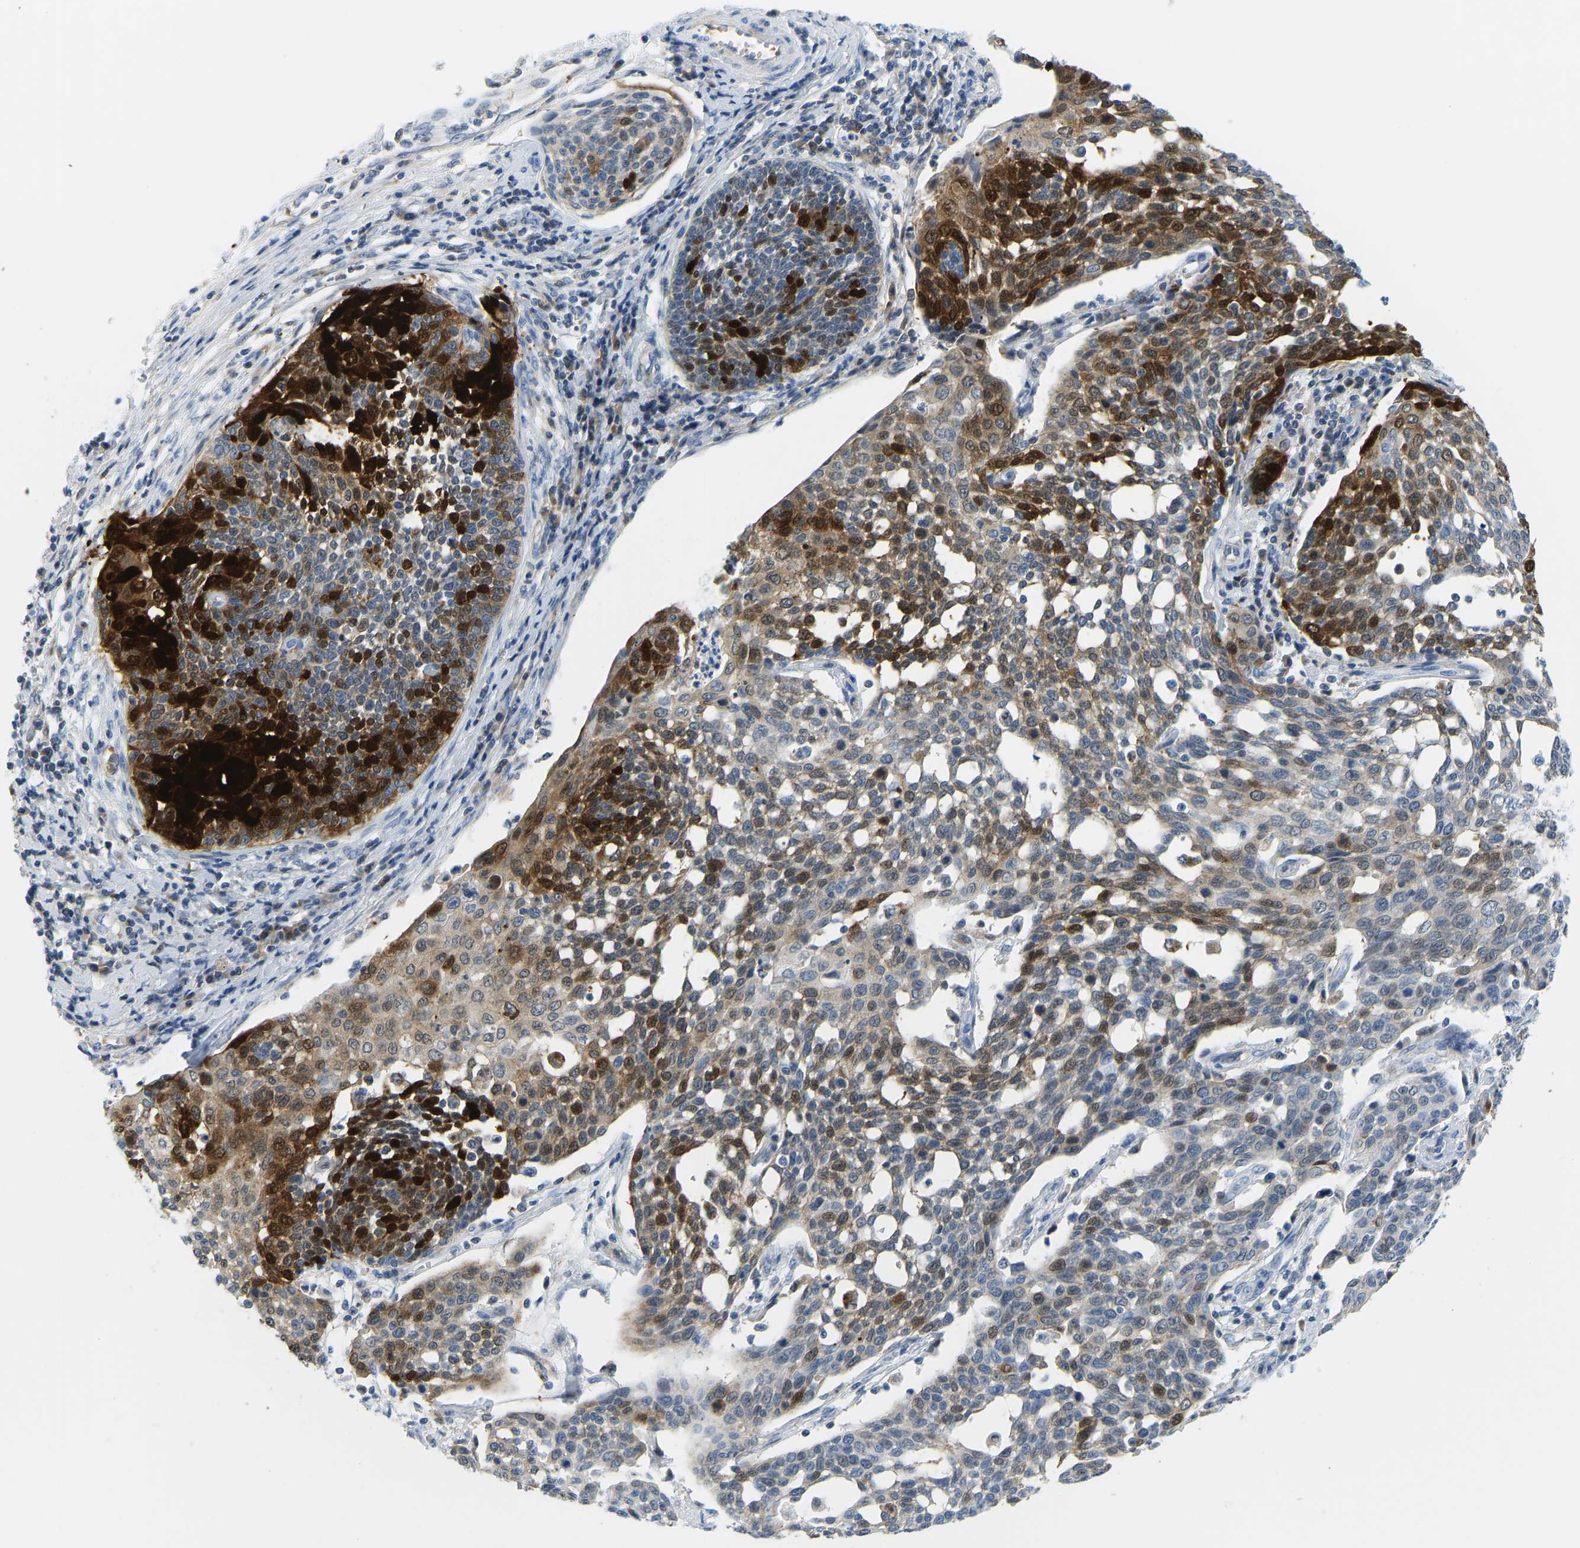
{"staining": {"intensity": "strong", "quantity": ">75%", "location": "cytoplasmic/membranous,nuclear"}, "tissue": "cervical cancer", "cell_type": "Tumor cells", "image_type": "cancer", "snomed": [{"axis": "morphology", "description": "Squamous cell carcinoma, NOS"}, {"axis": "topography", "description": "Cervix"}], "caption": "Cervical squamous cell carcinoma was stained to show a protein in brown. There is high levels of strong cytoplasmic/membranous and nuclear positivity in approximately >75% of tumor cells. Using DAB (brown) and hematoxylin (blue) stains, captured at high magnification using brightfield microscopy.", "gene": "SERPINB3", "patient": {"sex": "female", "age": 34}}